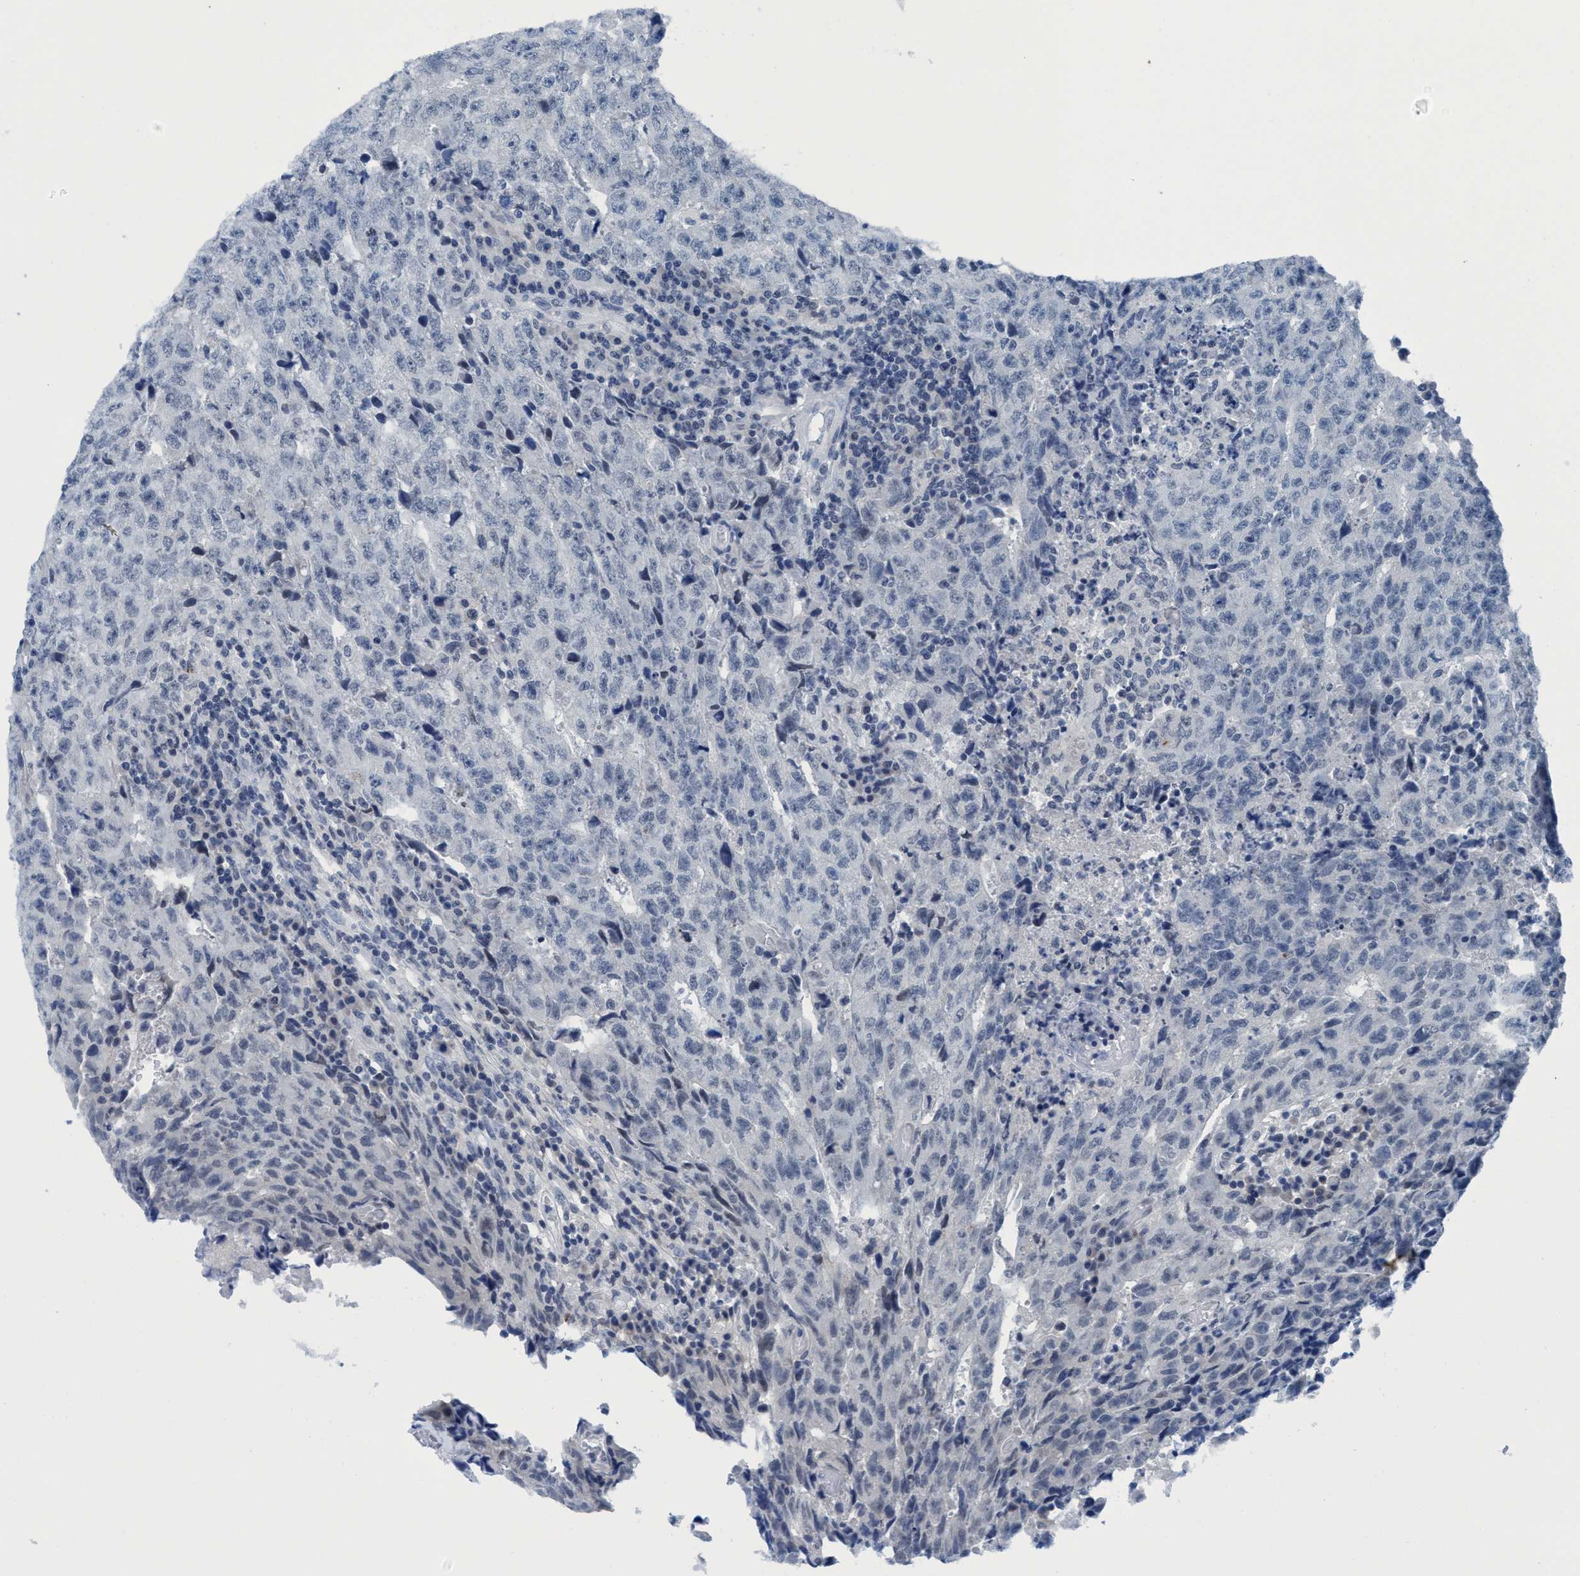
{"staining": {"intensity": "negative", "quantity": "none", "location": "none"}, "tissue": "testis cancer", "cell_type": "Tumor cells", "image_type": "cancer", "snomed": [{"axis": "morphology", "description": "Necrosis, NOS"}, {"axis": "morphology", "description": "Carcinoma, Embryonal, NOS"}, {"axis": "topography", "description": "Testis"}], "caption": "Tumor cells show no significant staining in testis embryonal carcinoma.", "gene": "DNAI1", "patient": {"sex": "male", "age": 19}}